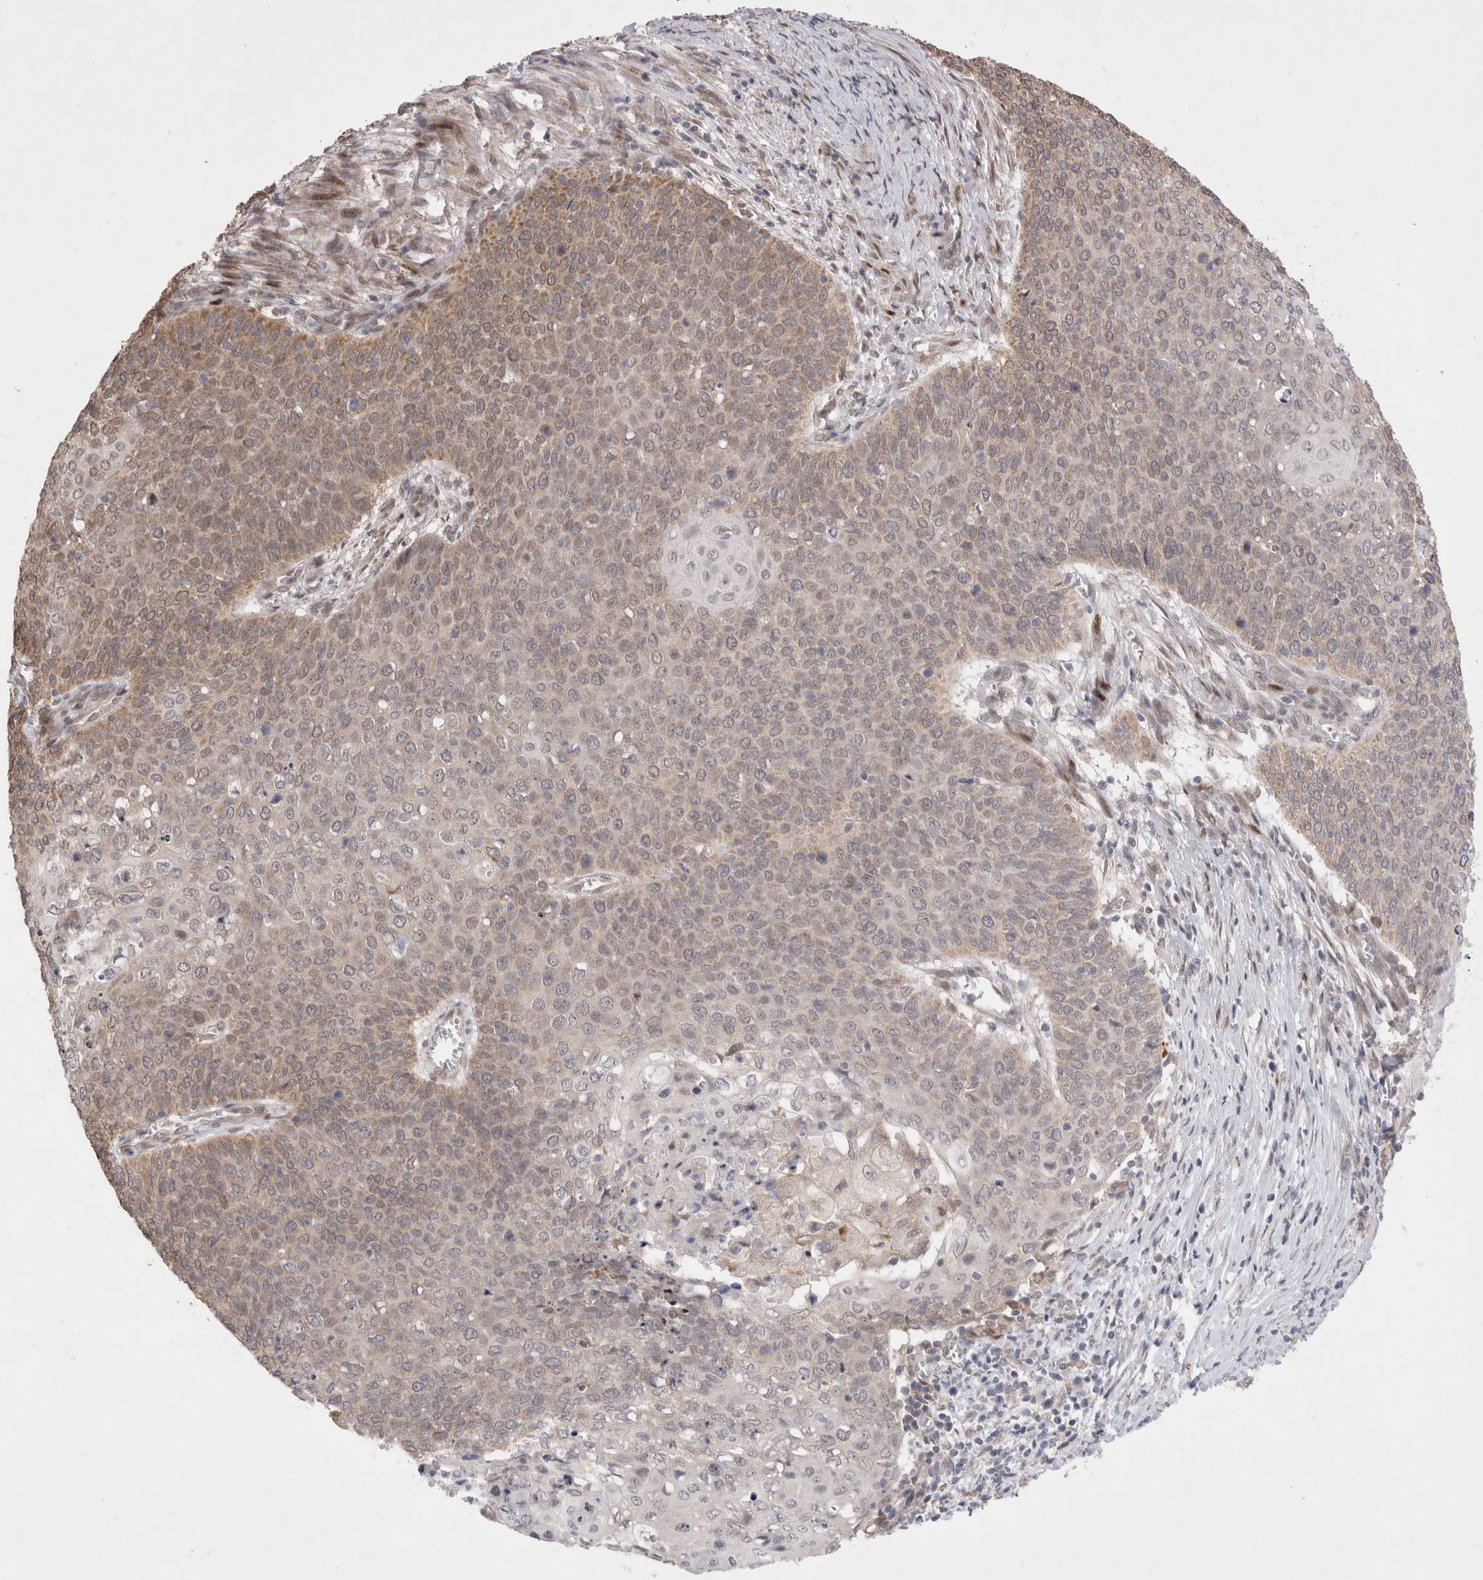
{"staining": {"intensity": "moderate", "quantity": "<25%", "location": "cytoplasmic/membranous"}, "tissue": "cervical cancer", "cell_type": "Tumor cells", "image_type": "cancer", "snomed": [{"axis": "morphology", "description": "Squamous cell carcinoma, NOS"}, {"axis": "topography", "description": "Cervix"}], "caption": "Immunohistochemical staining of human cervical cancer reveals low levels of moderate cytoplasmic/membranous protein positivity in about <25% of tumor cells.", "gene": "GIMAP6", "patient": {"sex": "female", "age": 39}}